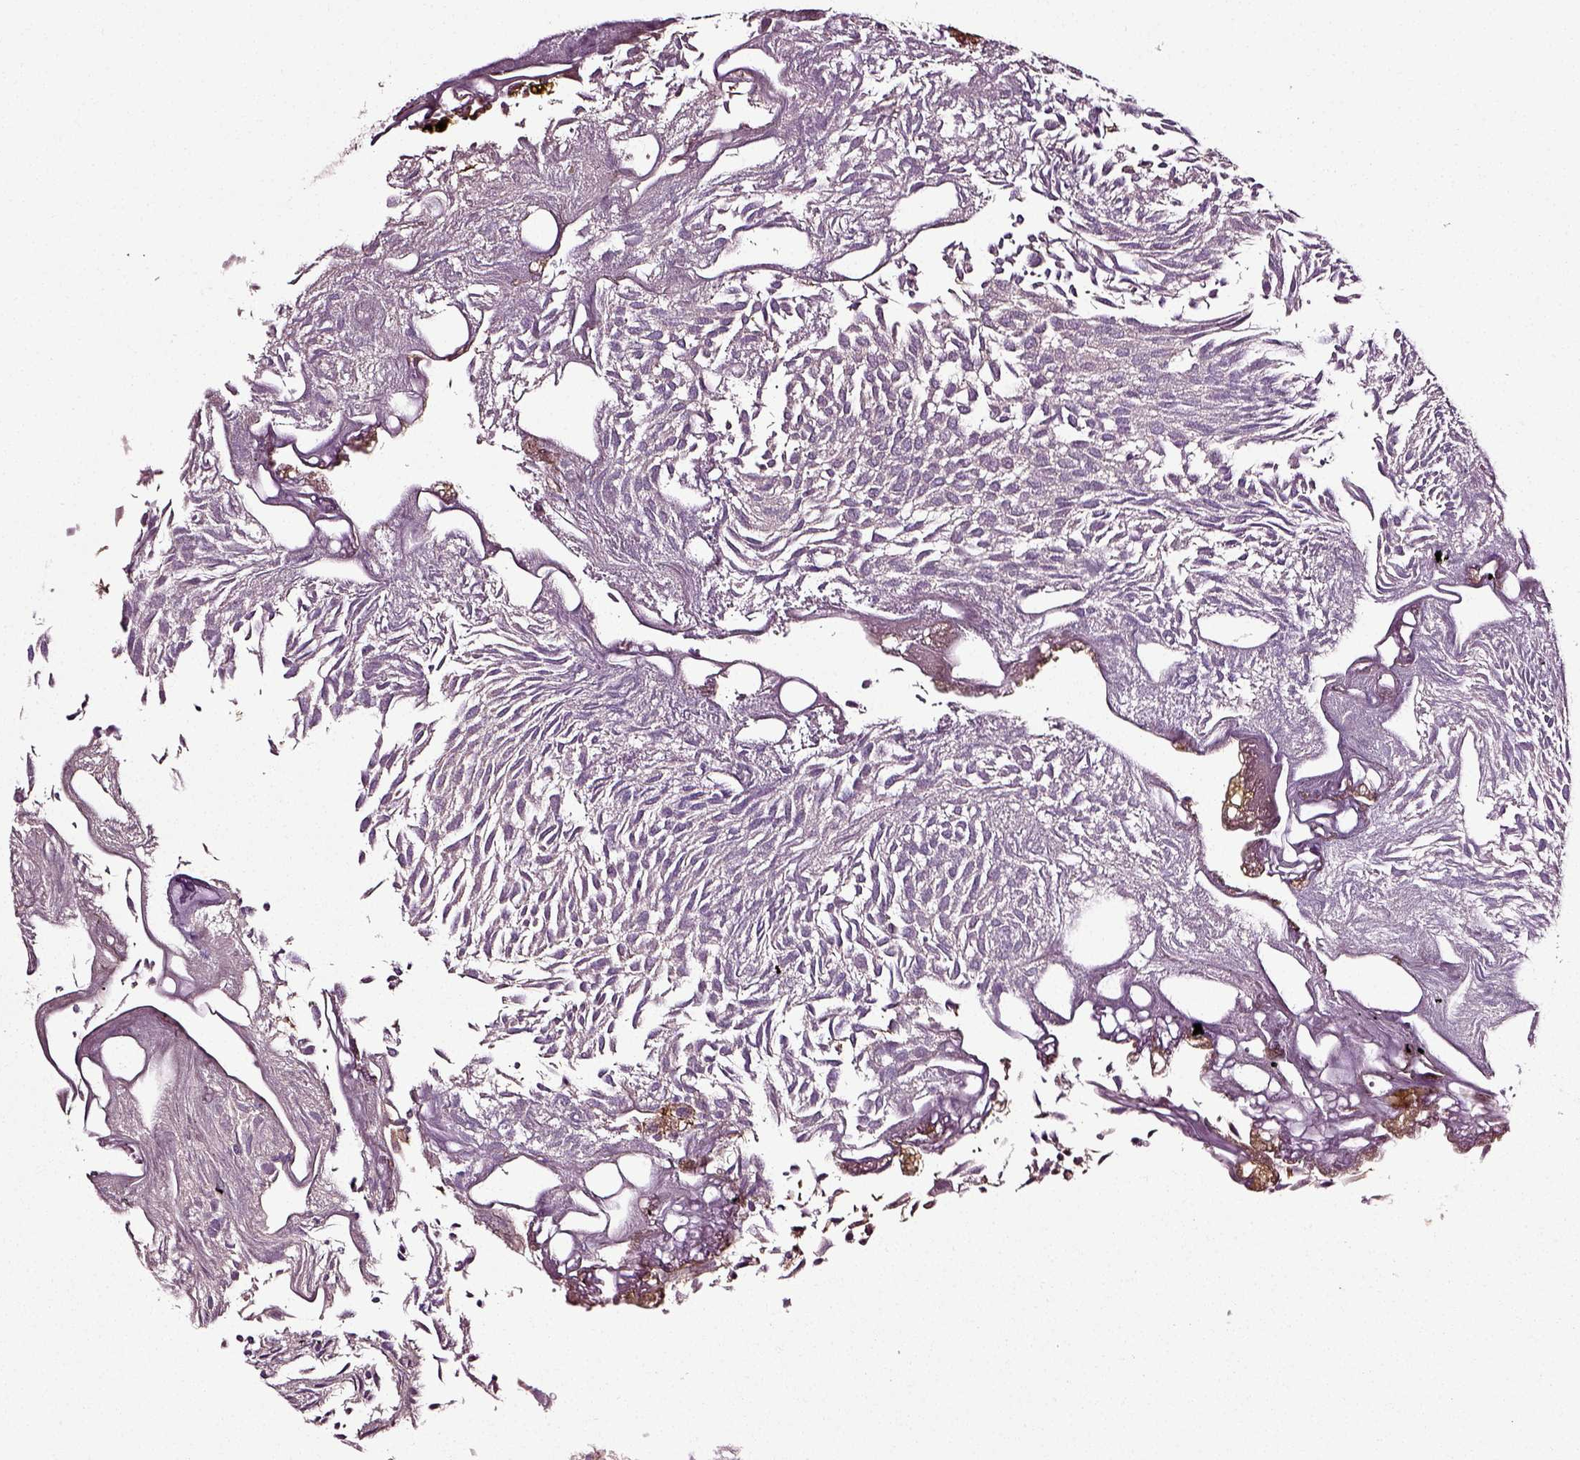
{"staining": {"intensity": "moderate", "quantity": "<25%", "location": "cytoplasmic/membranous"}, "tissue": "urothelial cancer", "cell_type": "Tumor cells", "image_type": "cancer", "snomed": [{"axis": "morphology", "description": "Urothelial carcinoma, Low grade"}, {"axis": "topography", "description": "Urinary bladder"}], "caption": "Immunohistochemical staining of human low-grade urothelial carcinoma exhibits low levels of moderate cytoplasmic/membranous staining in about <25% of tumor cells. (DAB IHC, brown staining for protein, blue staining for nuclei).", "gene": "RHOF", "patient": {"sex": "male", "age": 52}}